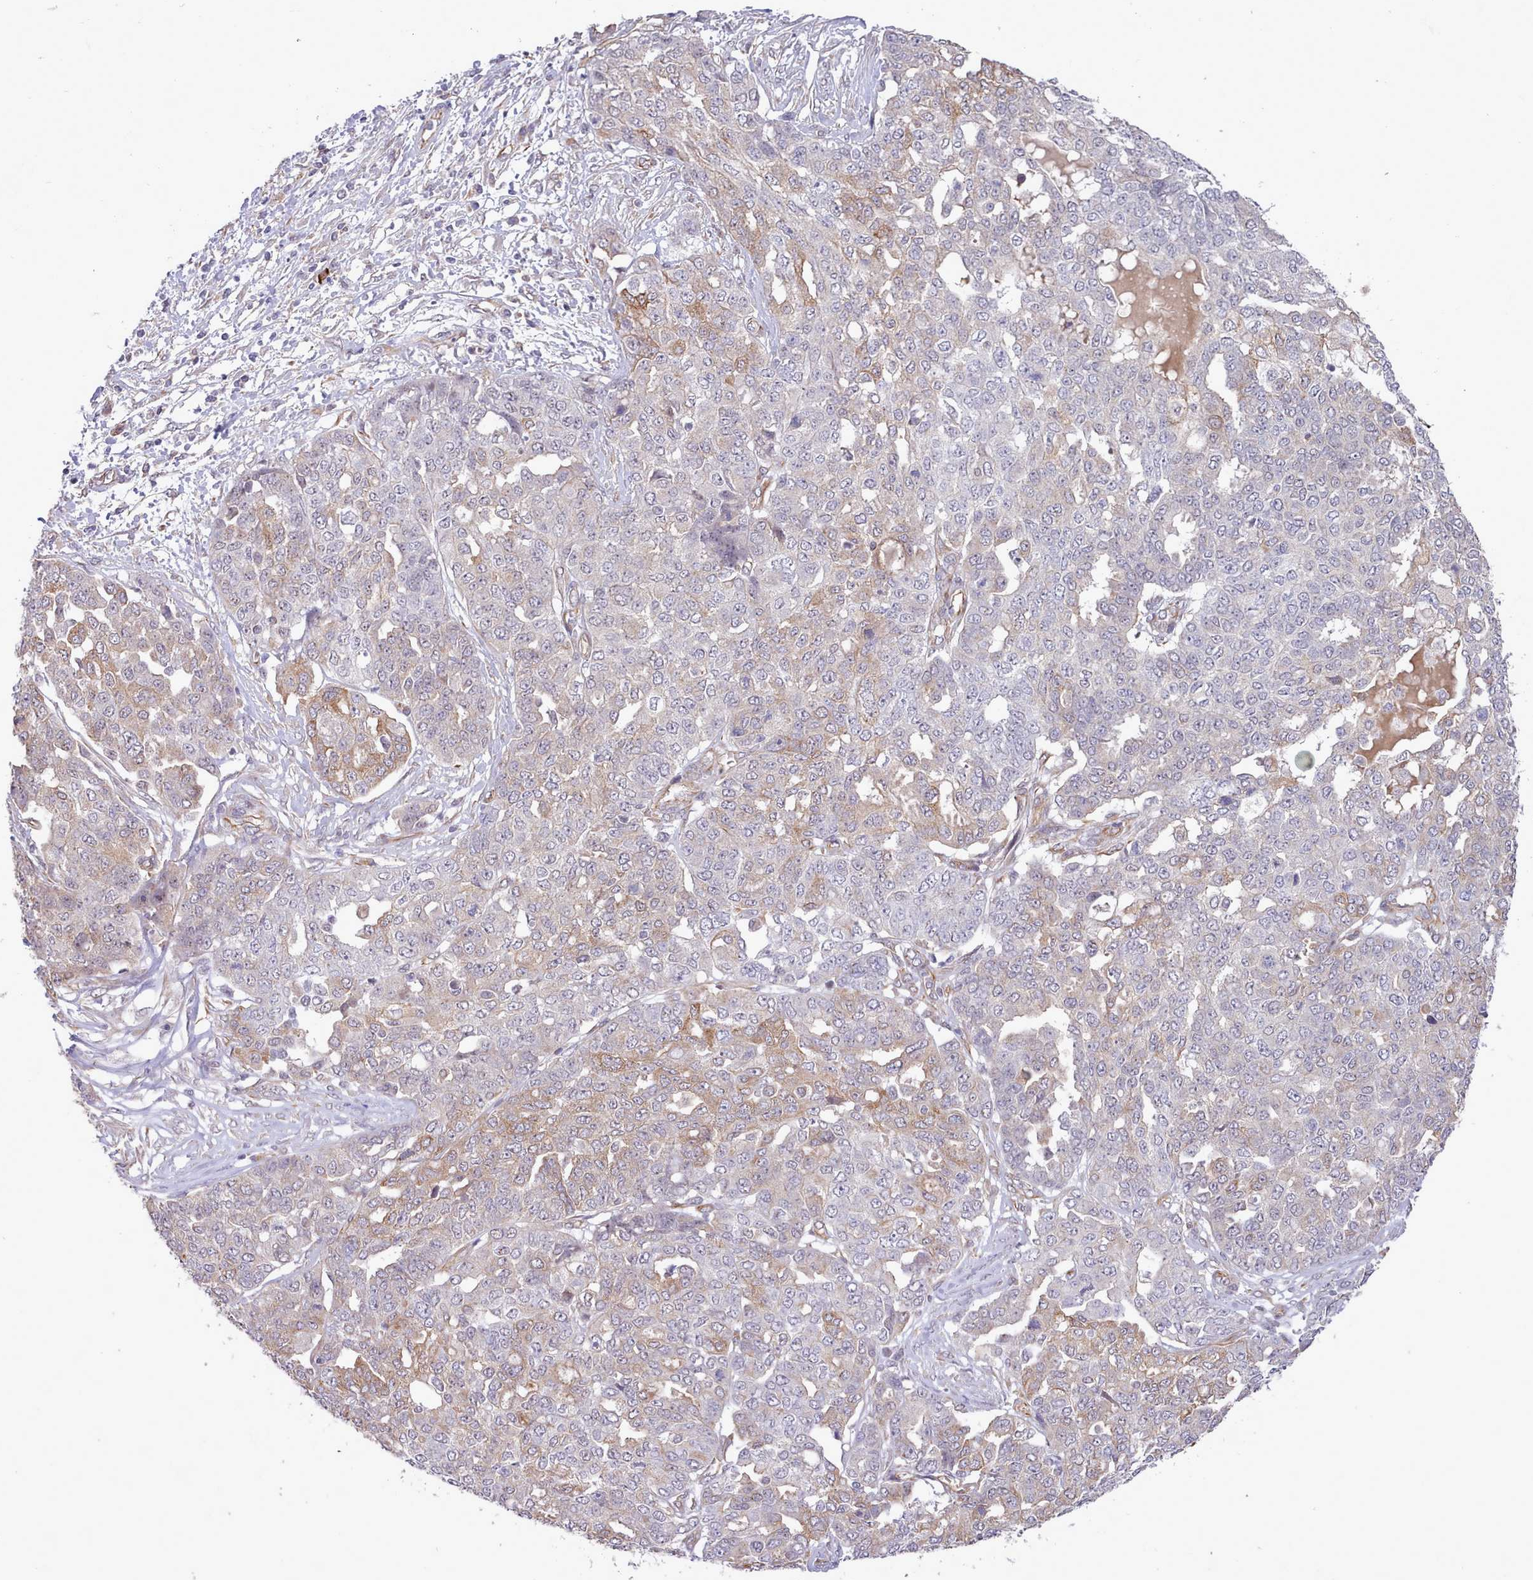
{"staining": {"intensity": "moderate", "quantity": "<25%", "location": "cytoplasmic/membranous"}, "tissue": "ovarian cancer", "cell_type": "Tumor cells", "image_type": "cancer", "snomed": [{"axis": "morphology", "description": "Cystadenocarcinoma, serous, NOS"}, {"axis": "topography", "description": "Soft tissue"}, {"axis": "topography", "description": "Ovary"}], "caption": "Moderate cytoplasmic/membranous positivity is identified in about <25% of tumor cells in ovarian serous cystadenocarcinoma.", "gene": "ZC3H13", "patient": {"sex": "female", "age": 57}}